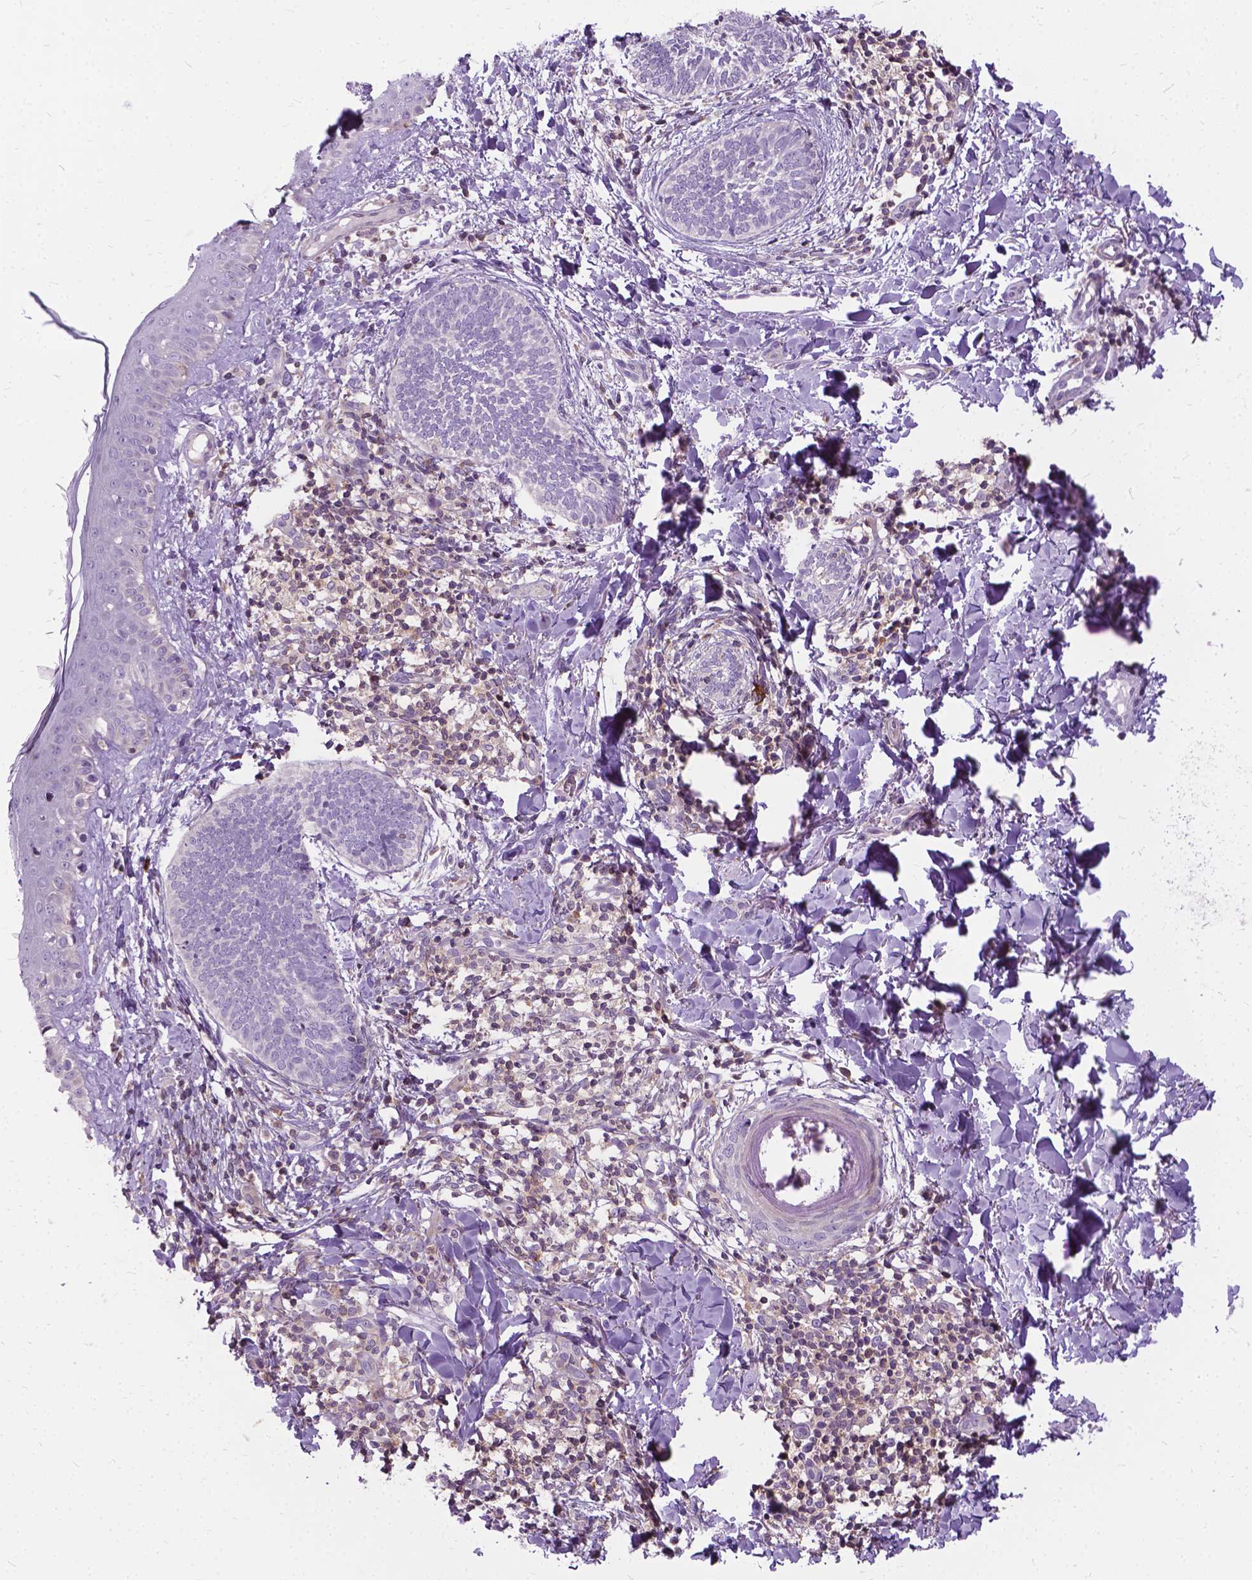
{"staining": {"intensity": "negative", "quantity": "none", "location": "none"}, "tissue": "skin cancer", "cell_type": "Tumor cells", "image_type": "cancer", "snomed": [{"axis": "morphology", "description": "Normal tissue, NOS"}, {"axis": "morphology", "description": "Basal cell carcinoma"}, {"axis": "topography", "description": "Skin"}], "caption": "Skin basal cell carcinoma was stained to show a protein in brown. There is no significant positivity in tumor cells.", "gene": "JAK3", "patient": {"sex": "male", "age": 46}}